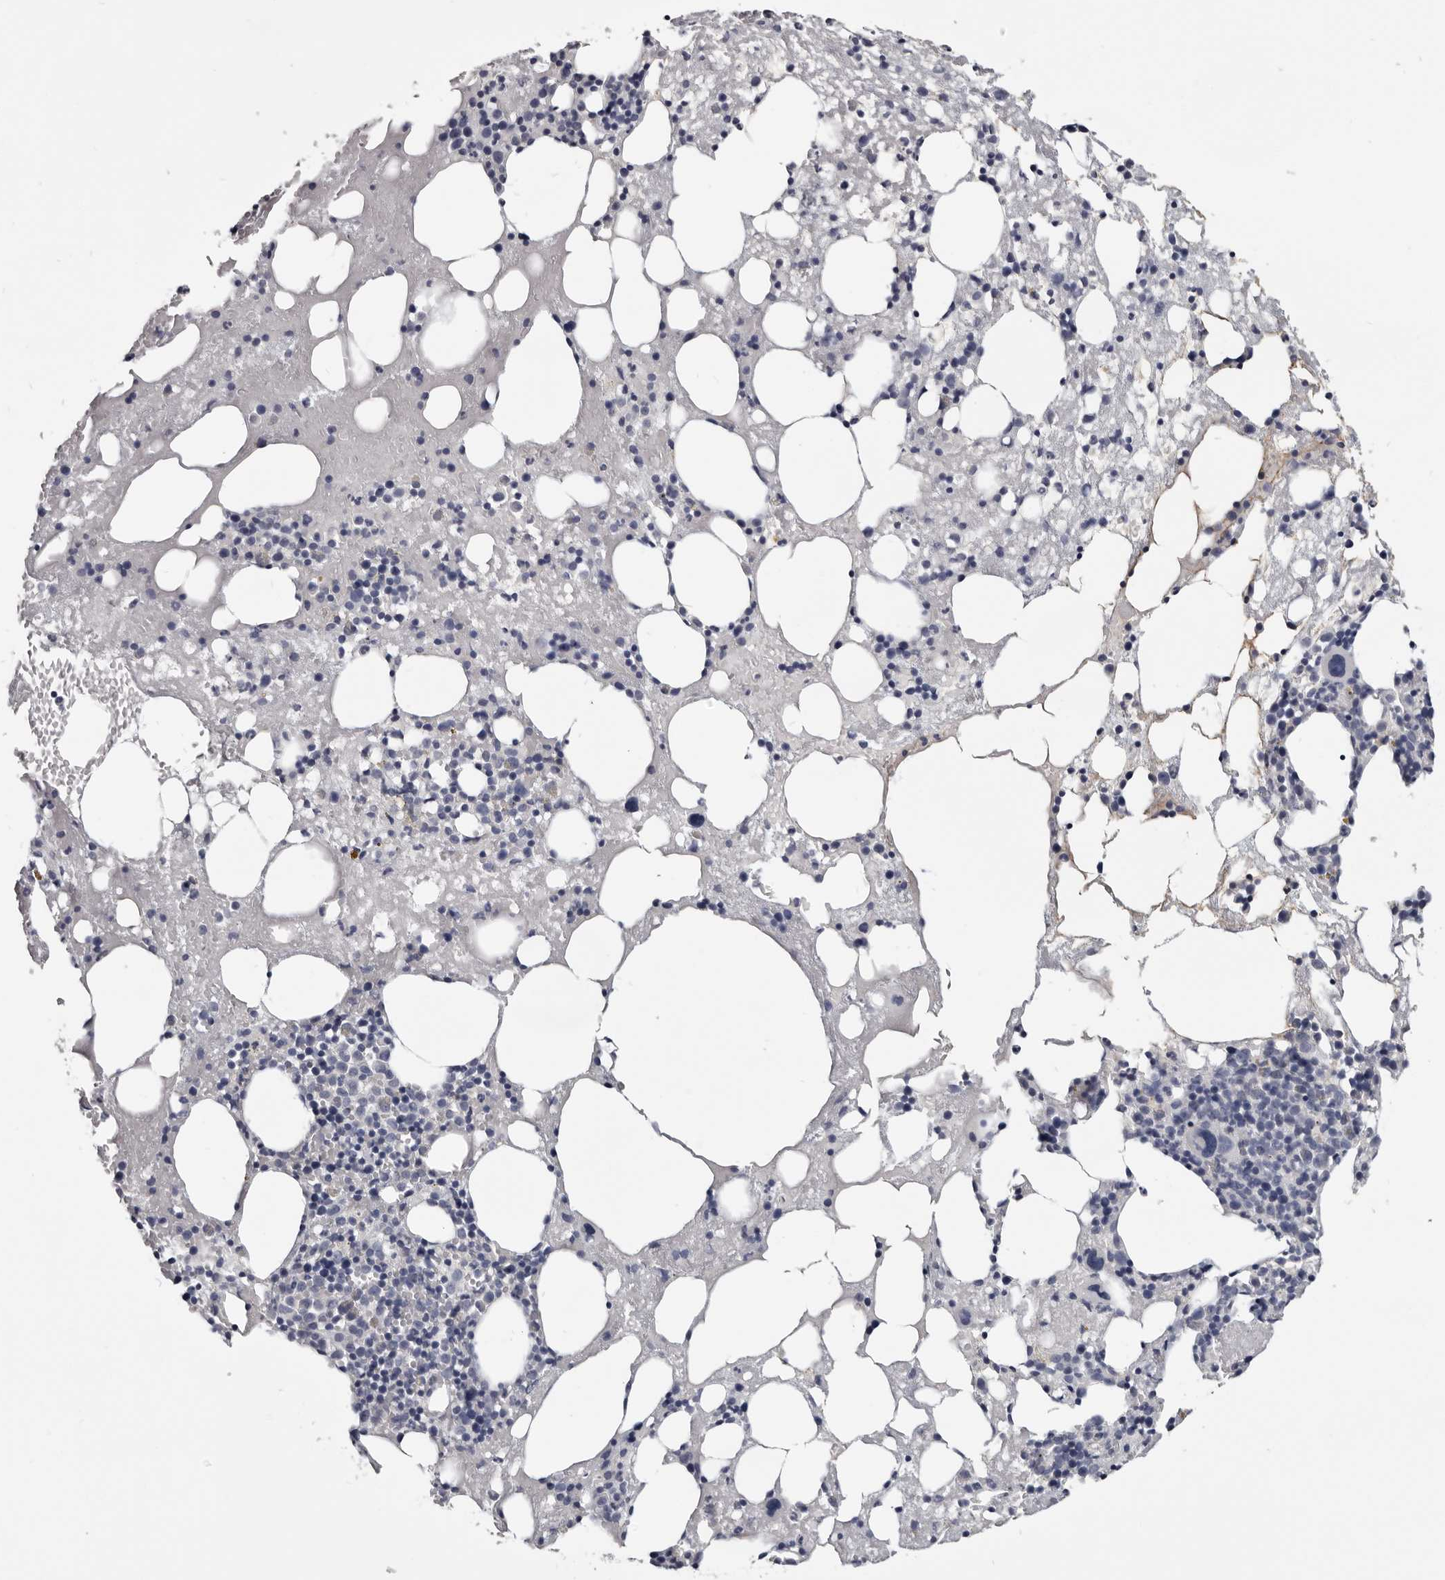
{"staining": {"intensity": "negative", "quantity": "none", "location": "none"}, "tissue": "bone marrow", "cell_type": "Hematopoietic cells", "image_type": "normal", "snomed": [{"axis": "morphology", "description": "Normal tissue, NOS"}, {"axis": "topography", "description": "Bone marrow"}], "caption": "Protein analysis of normal bone marrow shows no significant positivity in hematopoietic cells.", "gene": "CGN", "patient": {"sex": "male", "age": 48}}